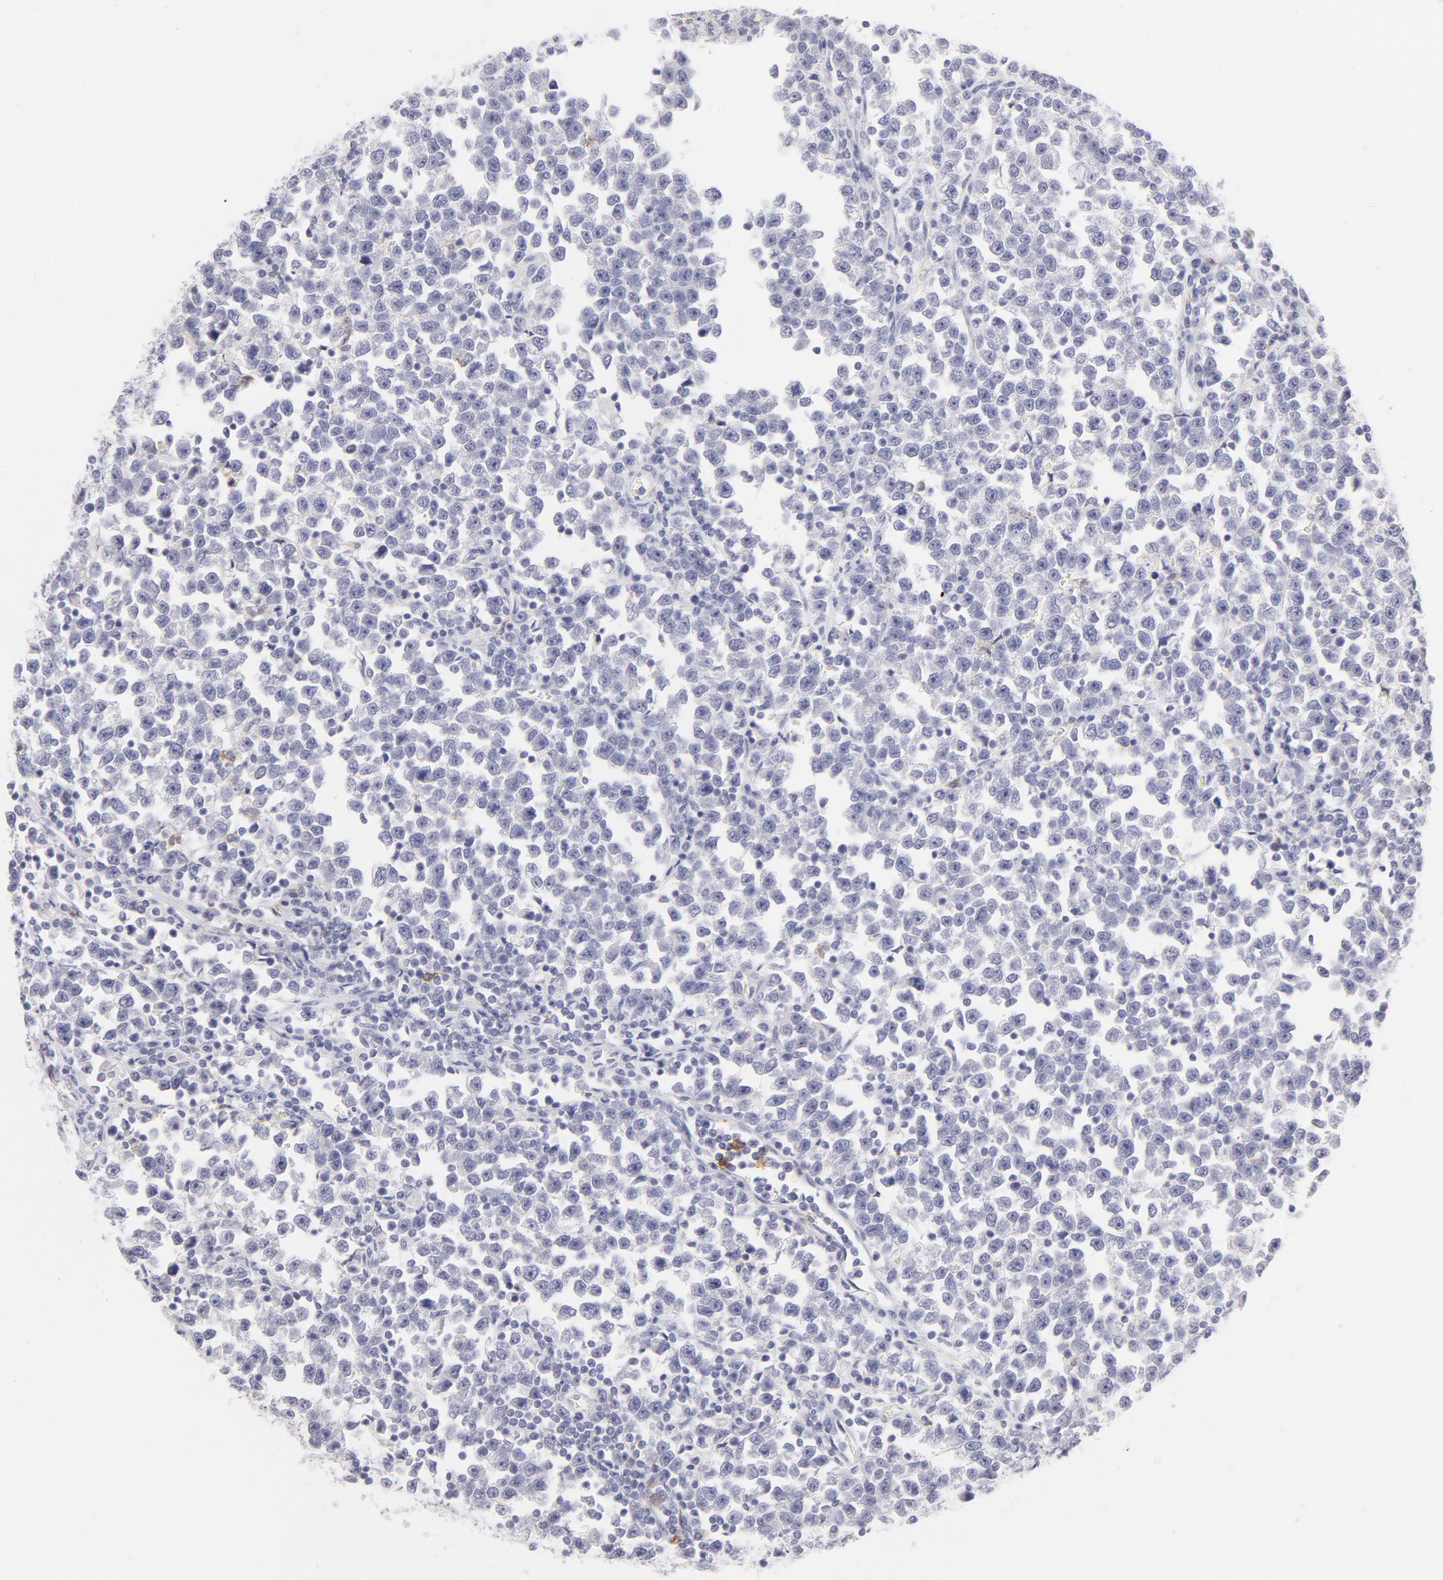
{"staining": {"intensity": "negative", "quantity": "none", "location": "none"}, "tissue": "testis cancer", "cell_type": "Tumor cells", "image_type": "cancer", "snomed": [{"axis": "morphology", "description": "Seminoma, NOS"}, {"axis": "topography", "description": "Testis"}], "caption": "Histopathology image shows no protein expression in tumor cells of testis seminoma tissue.", "gene": "LTB4R", "patient": {"sex": "male", "age": 43}}